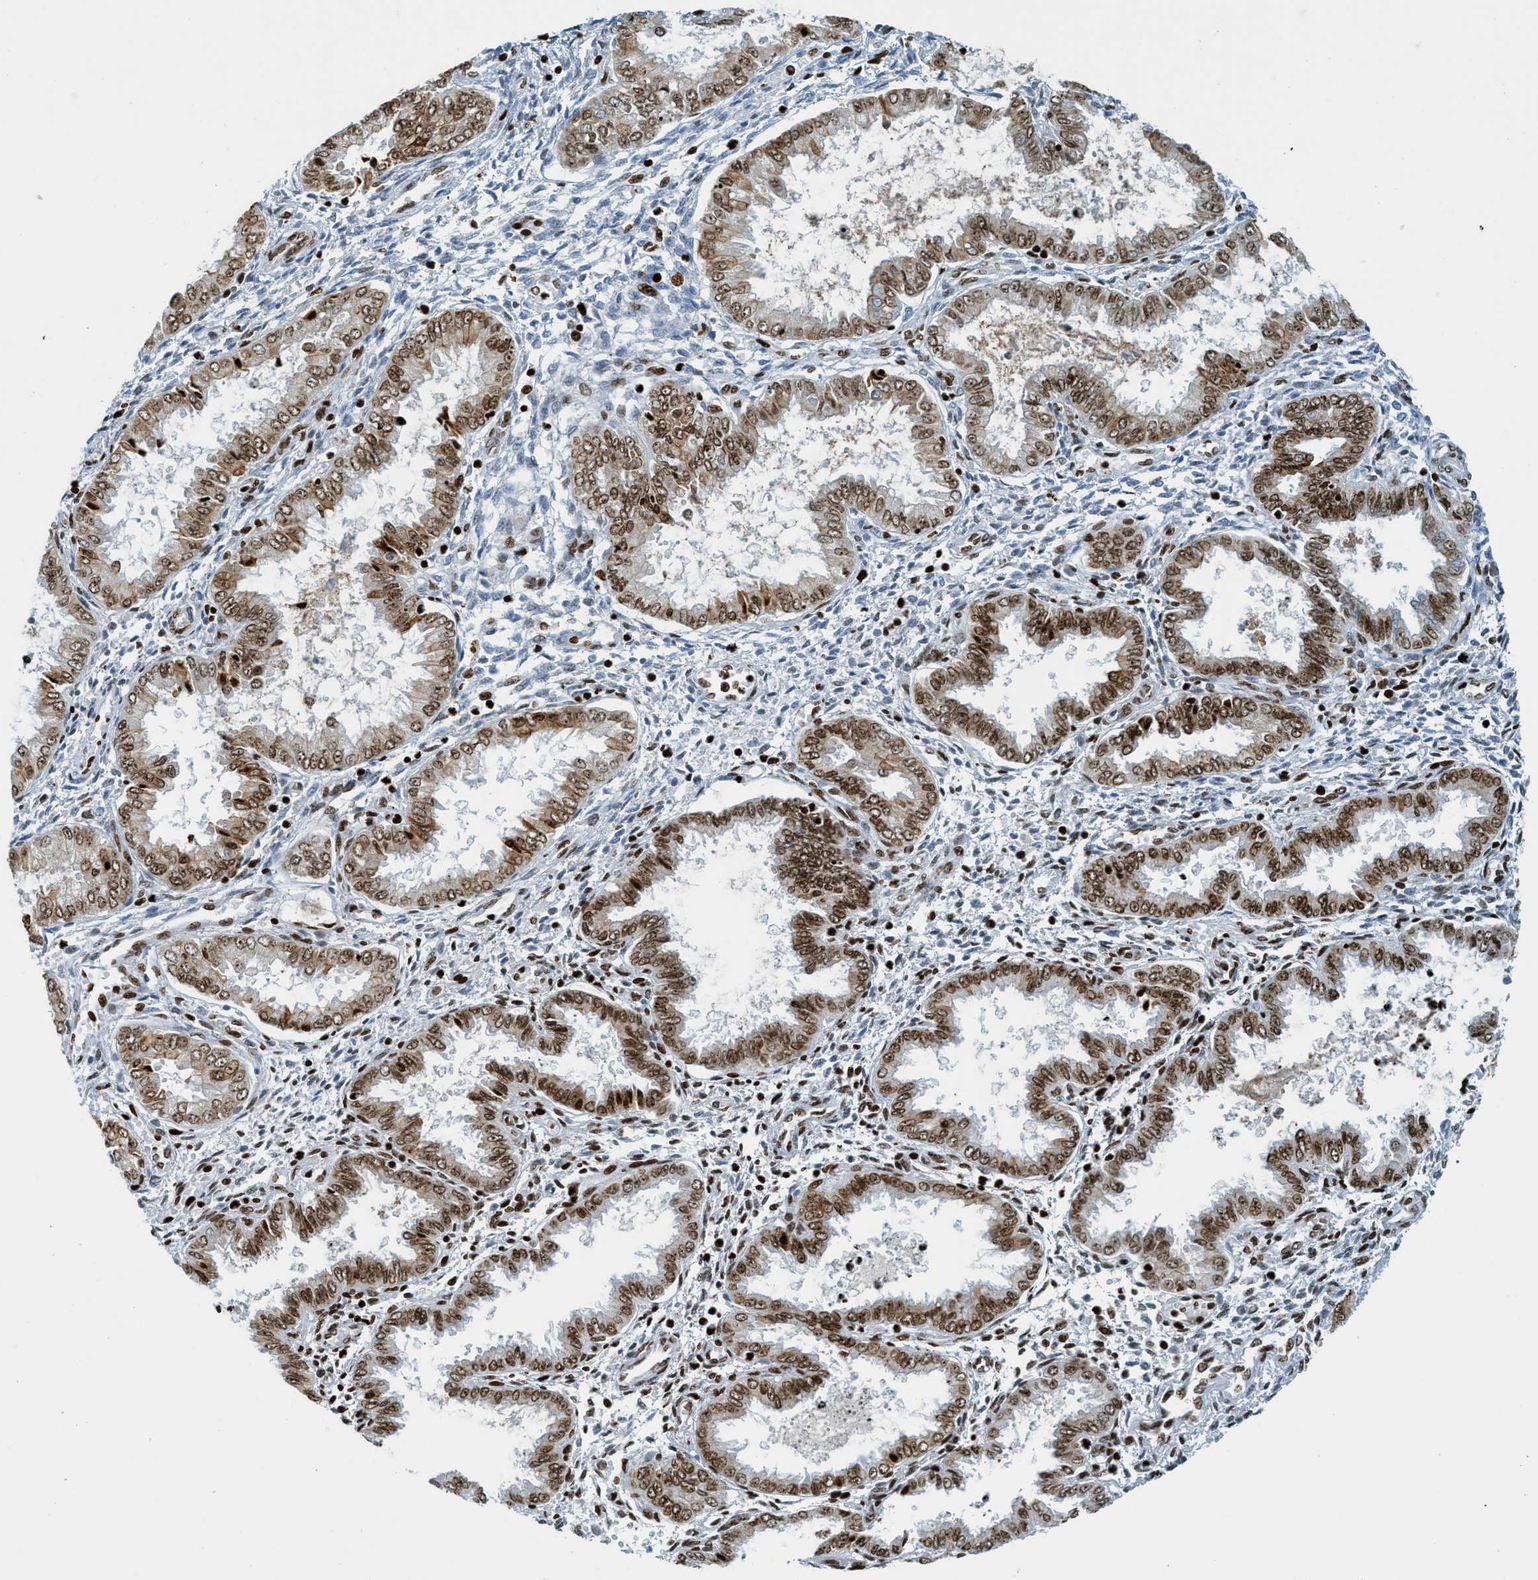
{"staining": {"intensity": "moderate", "quantity": "<25%", "location": "nuclear"}, "tissue": "endometrium", "cell_type": "Cells in endometrial stroma", "image_type": "normal", "snomed": [{"axis": "morphology", "description": "Normal tissue, NOS"}, {"axis": "topography", "description": "Endometrium"}], "caption": "This is an image of IHC staining of normal endometrium, which shows moderate staining in the nuclear of cells in endometrial stroma.", "gene": "SH3D19", "patient": {"sex": "female", "age": 33}}